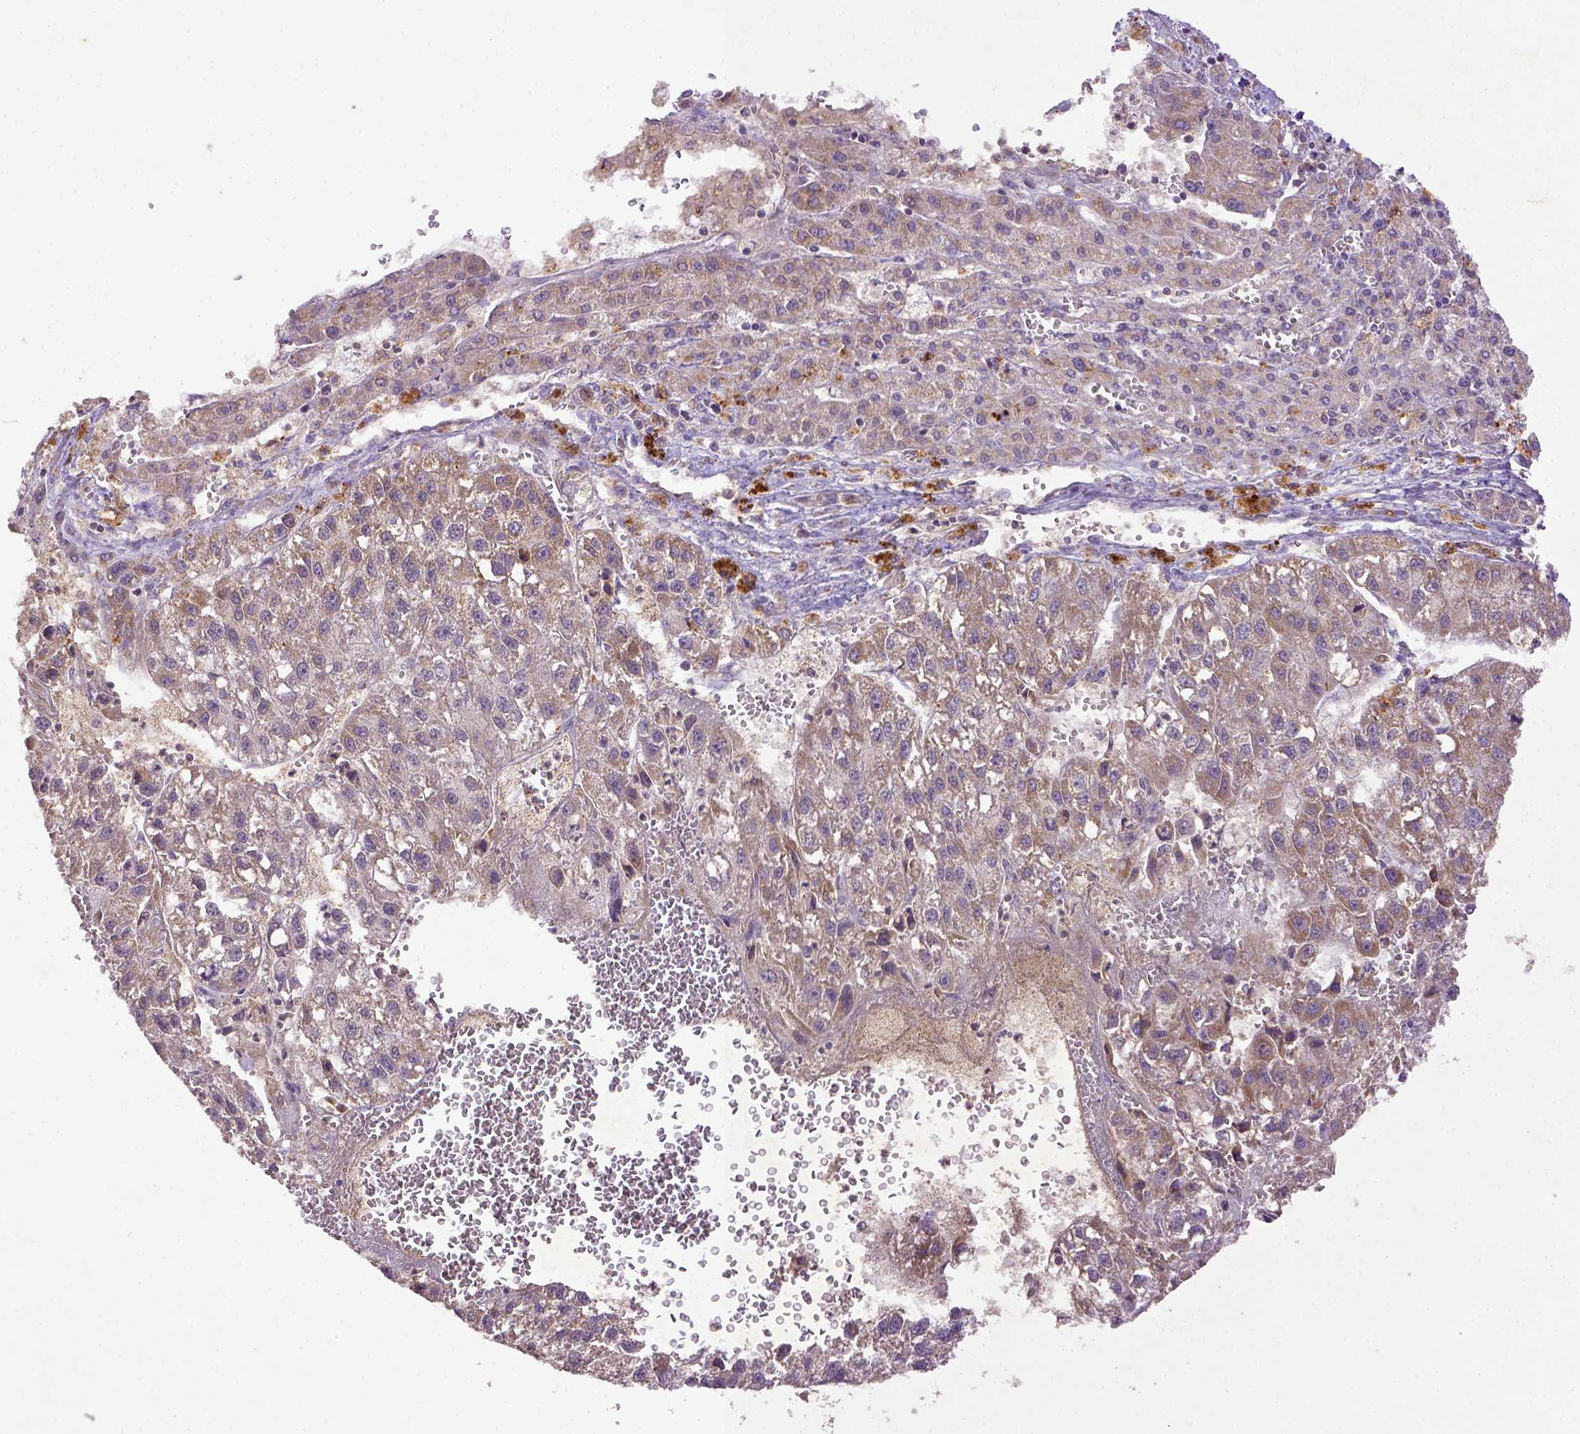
{"staining": {"intensity": "weak", "quantity": ">75%", "location": "cytoplasmic/membranous"}, "tissue": "liver cancer", "cell_type": "Tumor cells", "image_type": "cancer", "snomed": [{"axis": "morphology", "description": "Carcinoma, Hepatocellular, NOS"}, {"axis": "topography", "description": "Liver"}], "caption": "Human hepatocellular carcinoma (liver) stained for a protein (brown) demonstrates weak cytoplasmic/membranous positive positivity in about >75% of tumor cells.", "gene": "MT-CO1", "patient": {"sex": "female", "age": 70}}